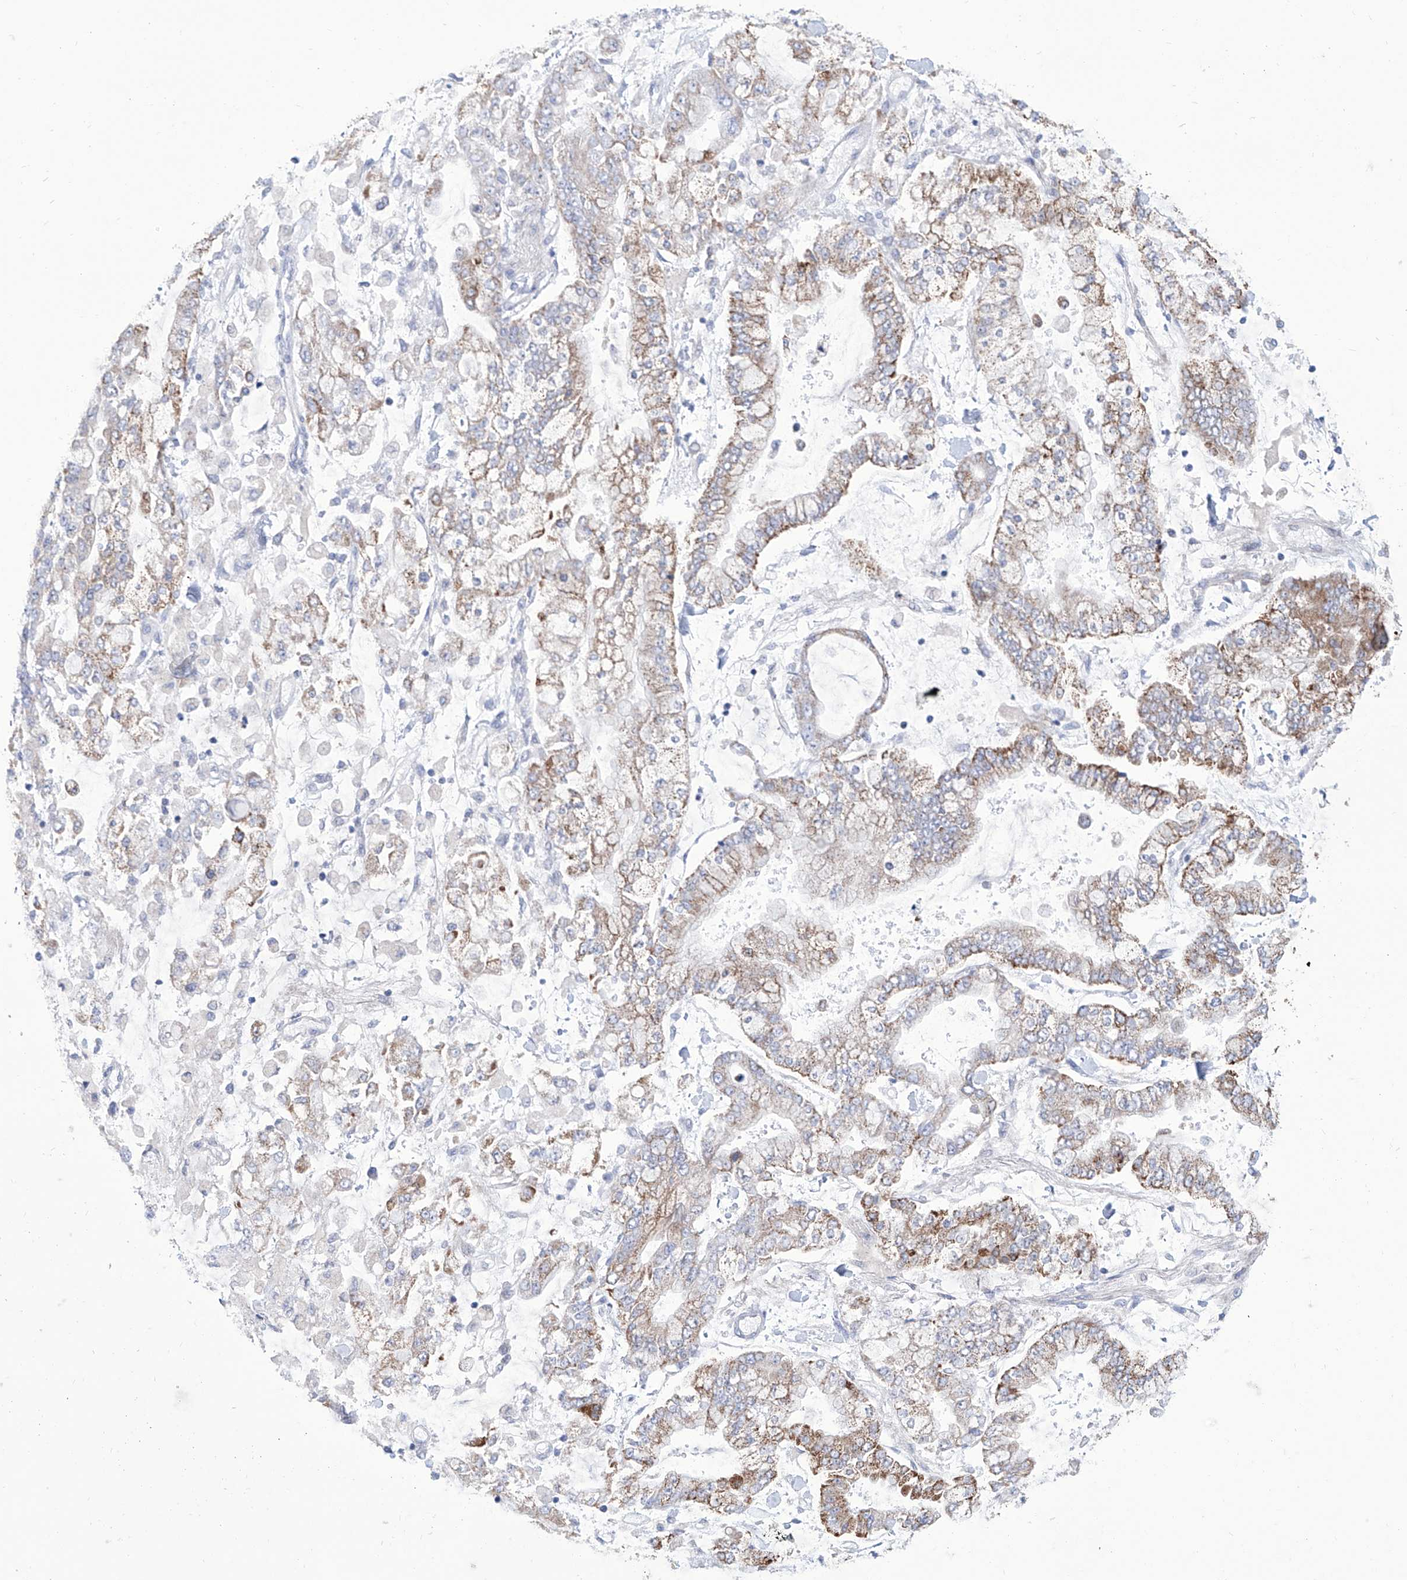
{"staining": {"intensity": "moderate", "quantity": "25%-75%", "location": "cytoplasmic/membranous"}, "tissue": "stomach cancer", "cell_type": "Tumor cells", "image_type": "cancer", "snomed": [{"axis": "morphology", "description": "Normal tissue, NOS"}, {"axis": "morphology", "description": "Adenocarcinoma, NOS"}, {"axis": "topography", "description": "Stomach, upper"}, {"axis": "topography", "description": "Stomach"}], "caption": "Immunohistochemical staining of stomach cancer demonstrates medium levels of moderate cytoplasmic/membranous expression in about 25%-75% of tumor cells.", "gene": "ALDH6A1", "patient": {"sex": "male", "age": 76}}